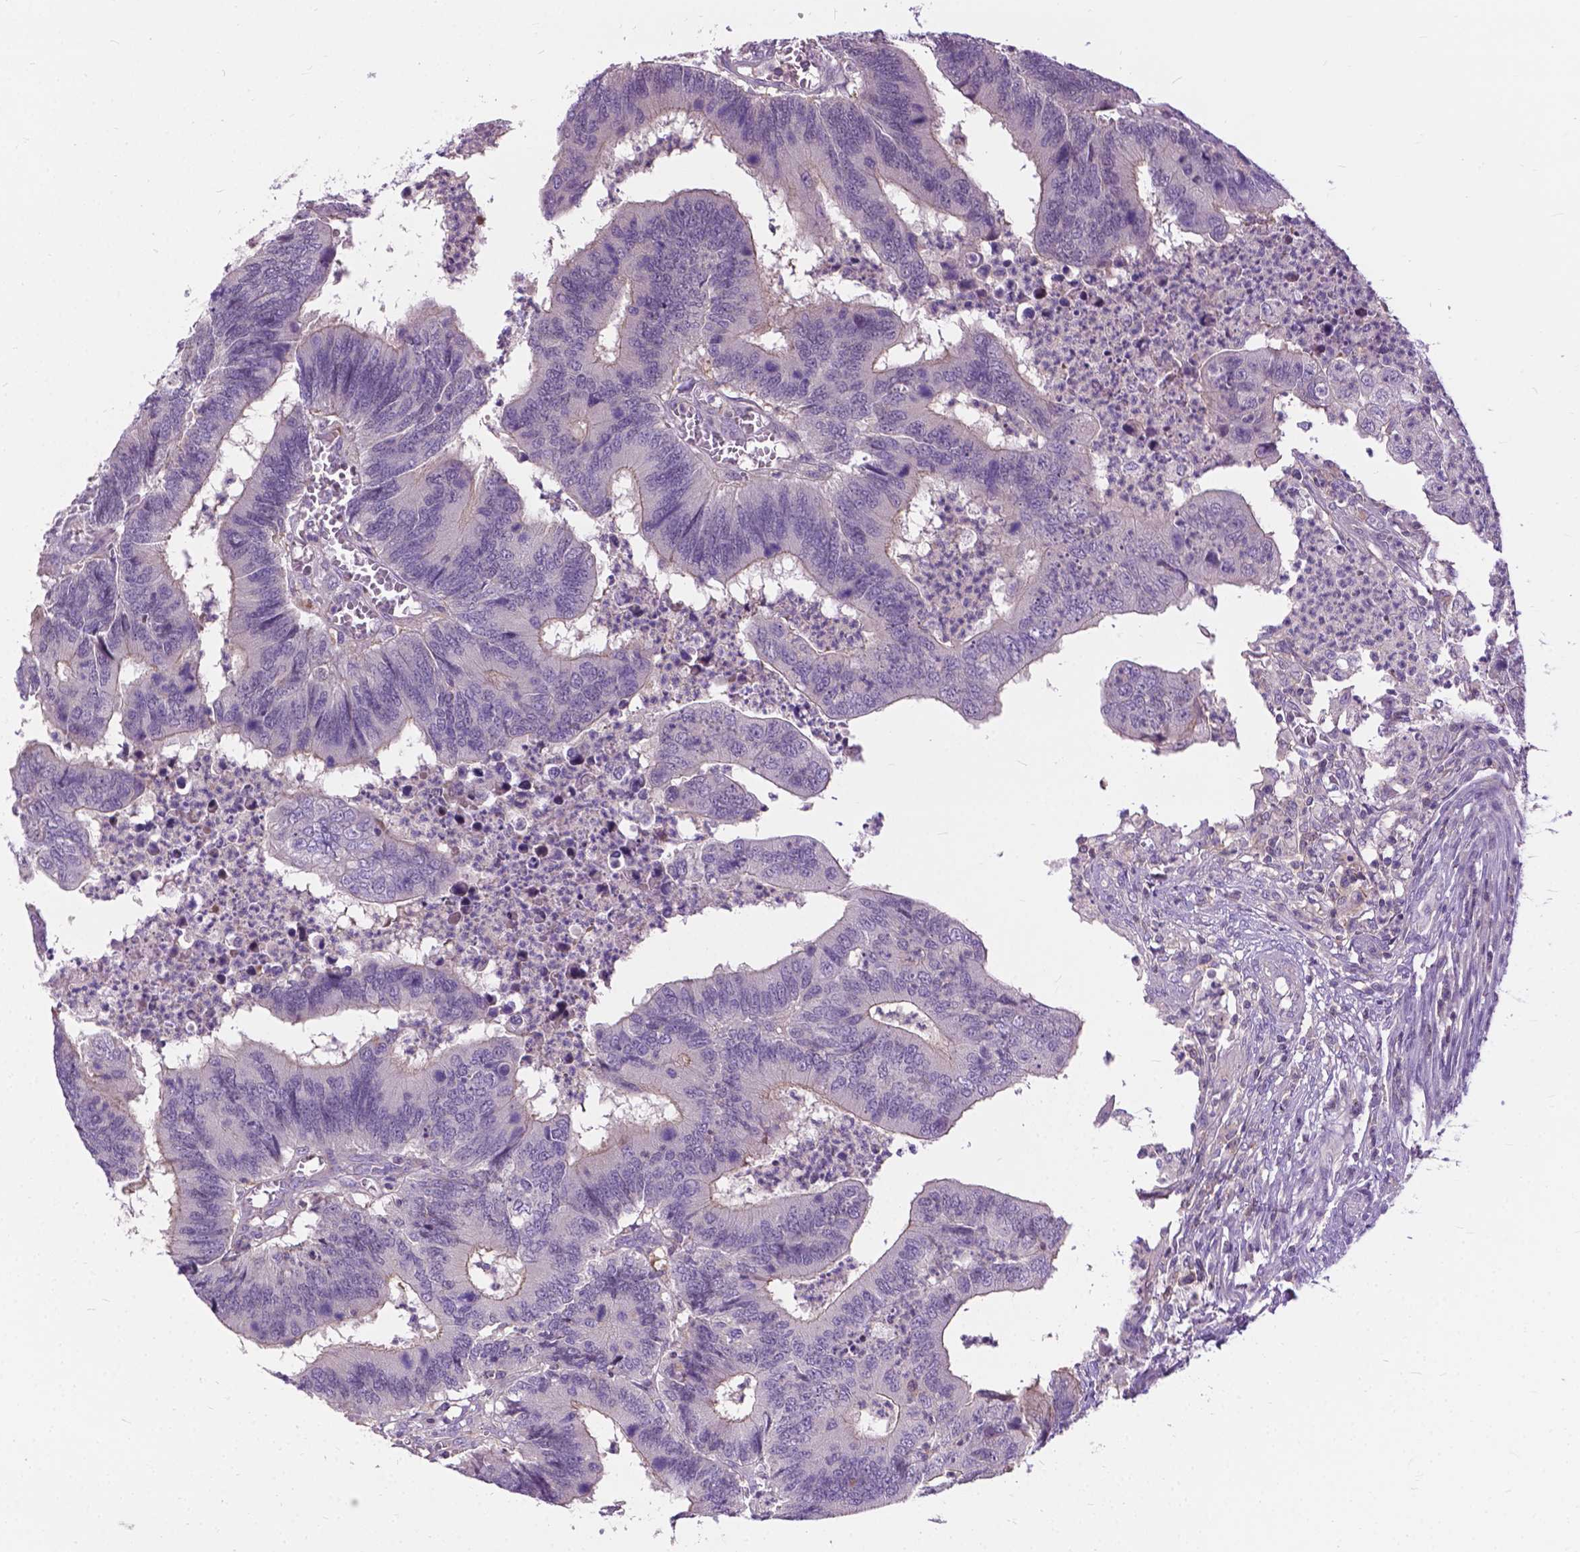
{"staining": {"intensity": "negative", "quantity": "none", "location": "none"}, "tissue": "colorectal cancer", "cell_type": "Tumor cells", "image_type": "cancer", "snomed": [{"axis": "morphology", "description": "Adenocarcinoma, NOS"}, {"axis": "topography", "description": "Colon"}], "caption": "Tumor cells show no significant protein positivity in colorectal adenocarcinoma.", "gene": "JAK3", "patient": {"sex": "female", "age": 67}}